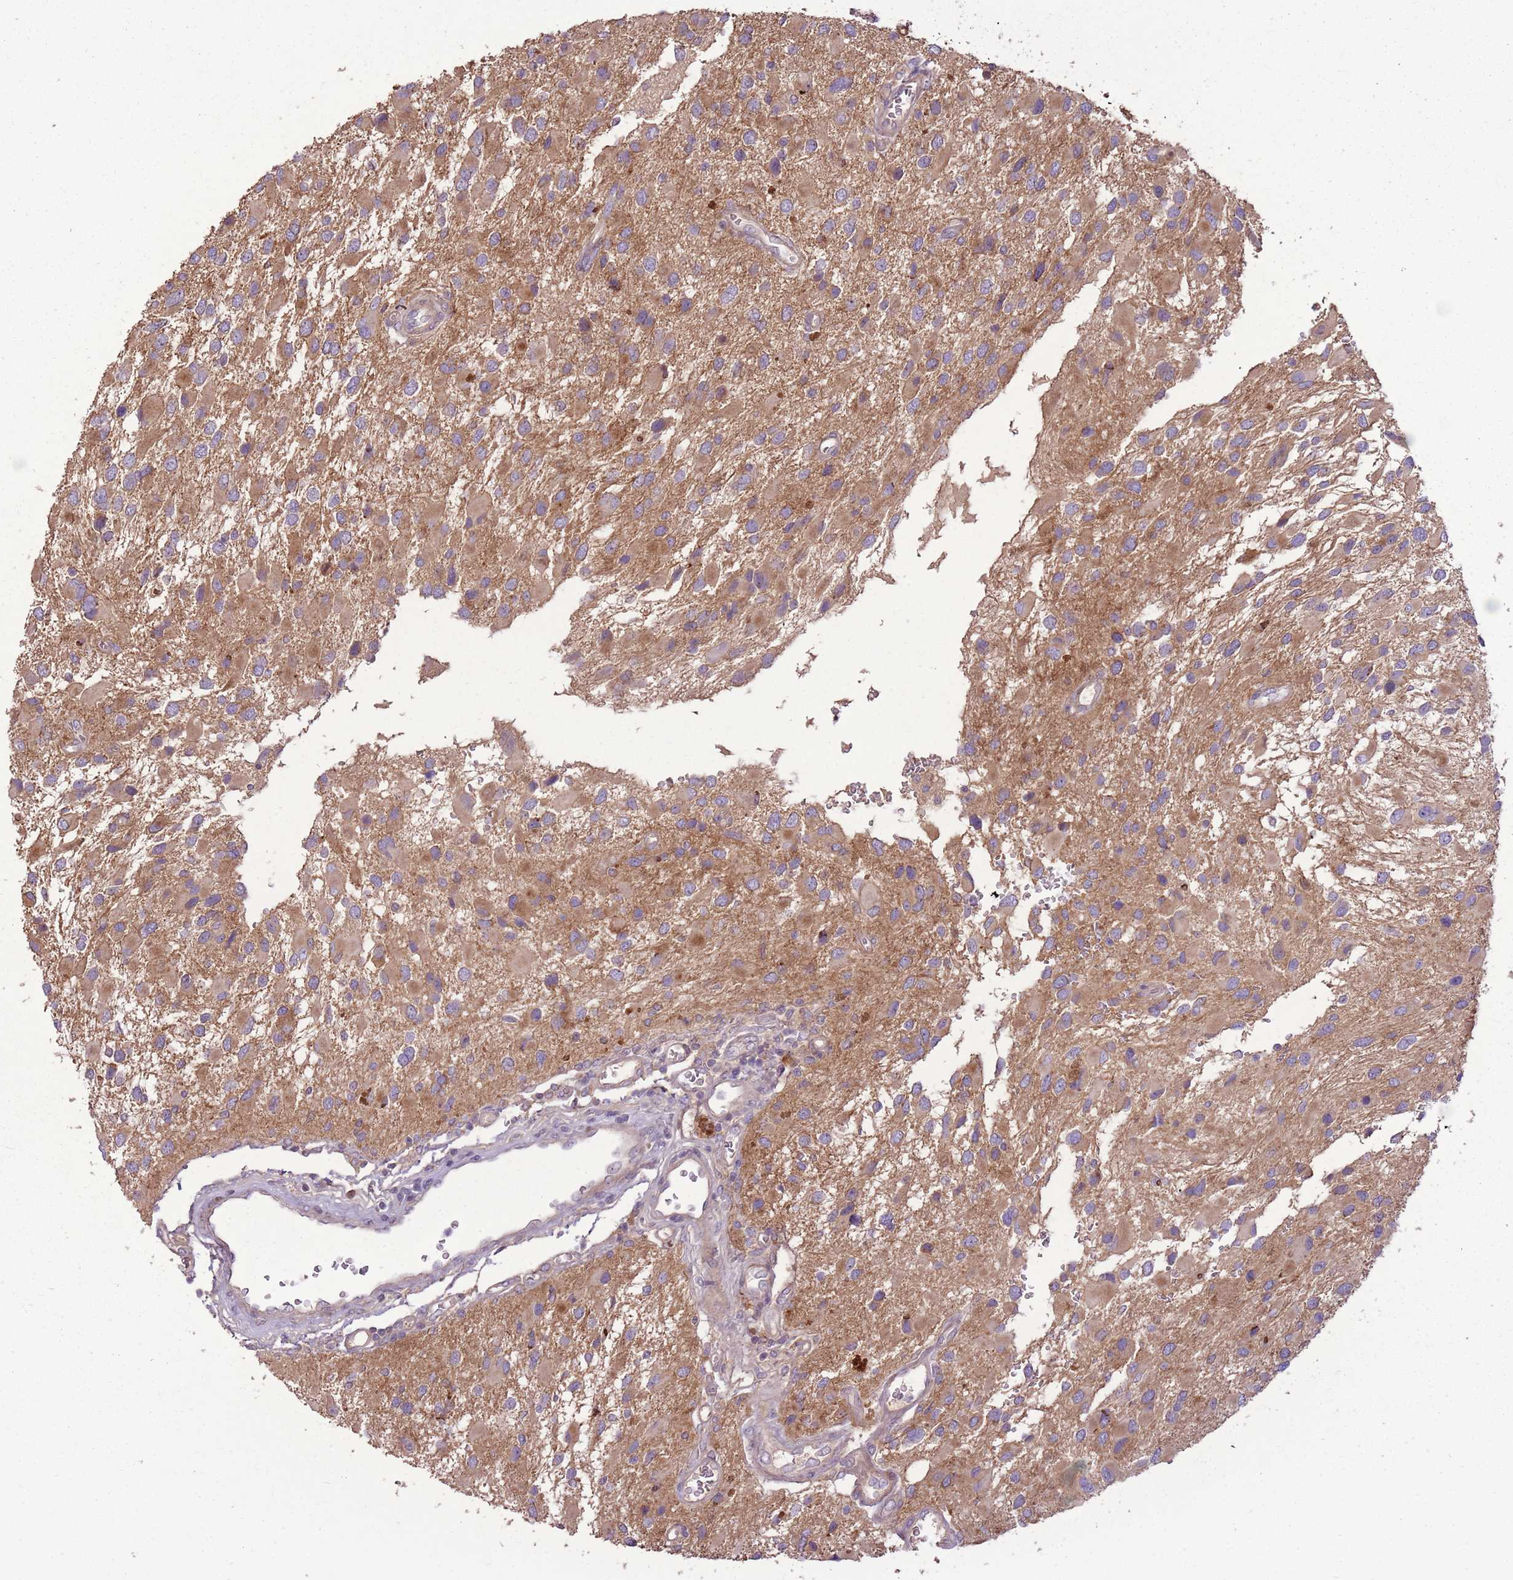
{"staining": {"intensity": "moderate", "quantity": ">75%", "location": "cytoplasmic/membranous"}, "tissue": "glioma", "cell_type": "Tumor cells", "image_type": "cancer", "snomed": [{"axis": "morphology", "description": "Glioma, malignant, High grade"}, {"axis": "topography", "description": "Brain"}], "caption": "Tumor cells display medium levels of moderate cytoplasmic/membranous expression in approximately >75% of cells in glioma. The staining is performed using DAB brown chromogen to label protein expression. The nuclei are counter-stained blue using hematoxylin.", "gene": "ANKRD24", "patient": {"sex": "male", "age": 53}}